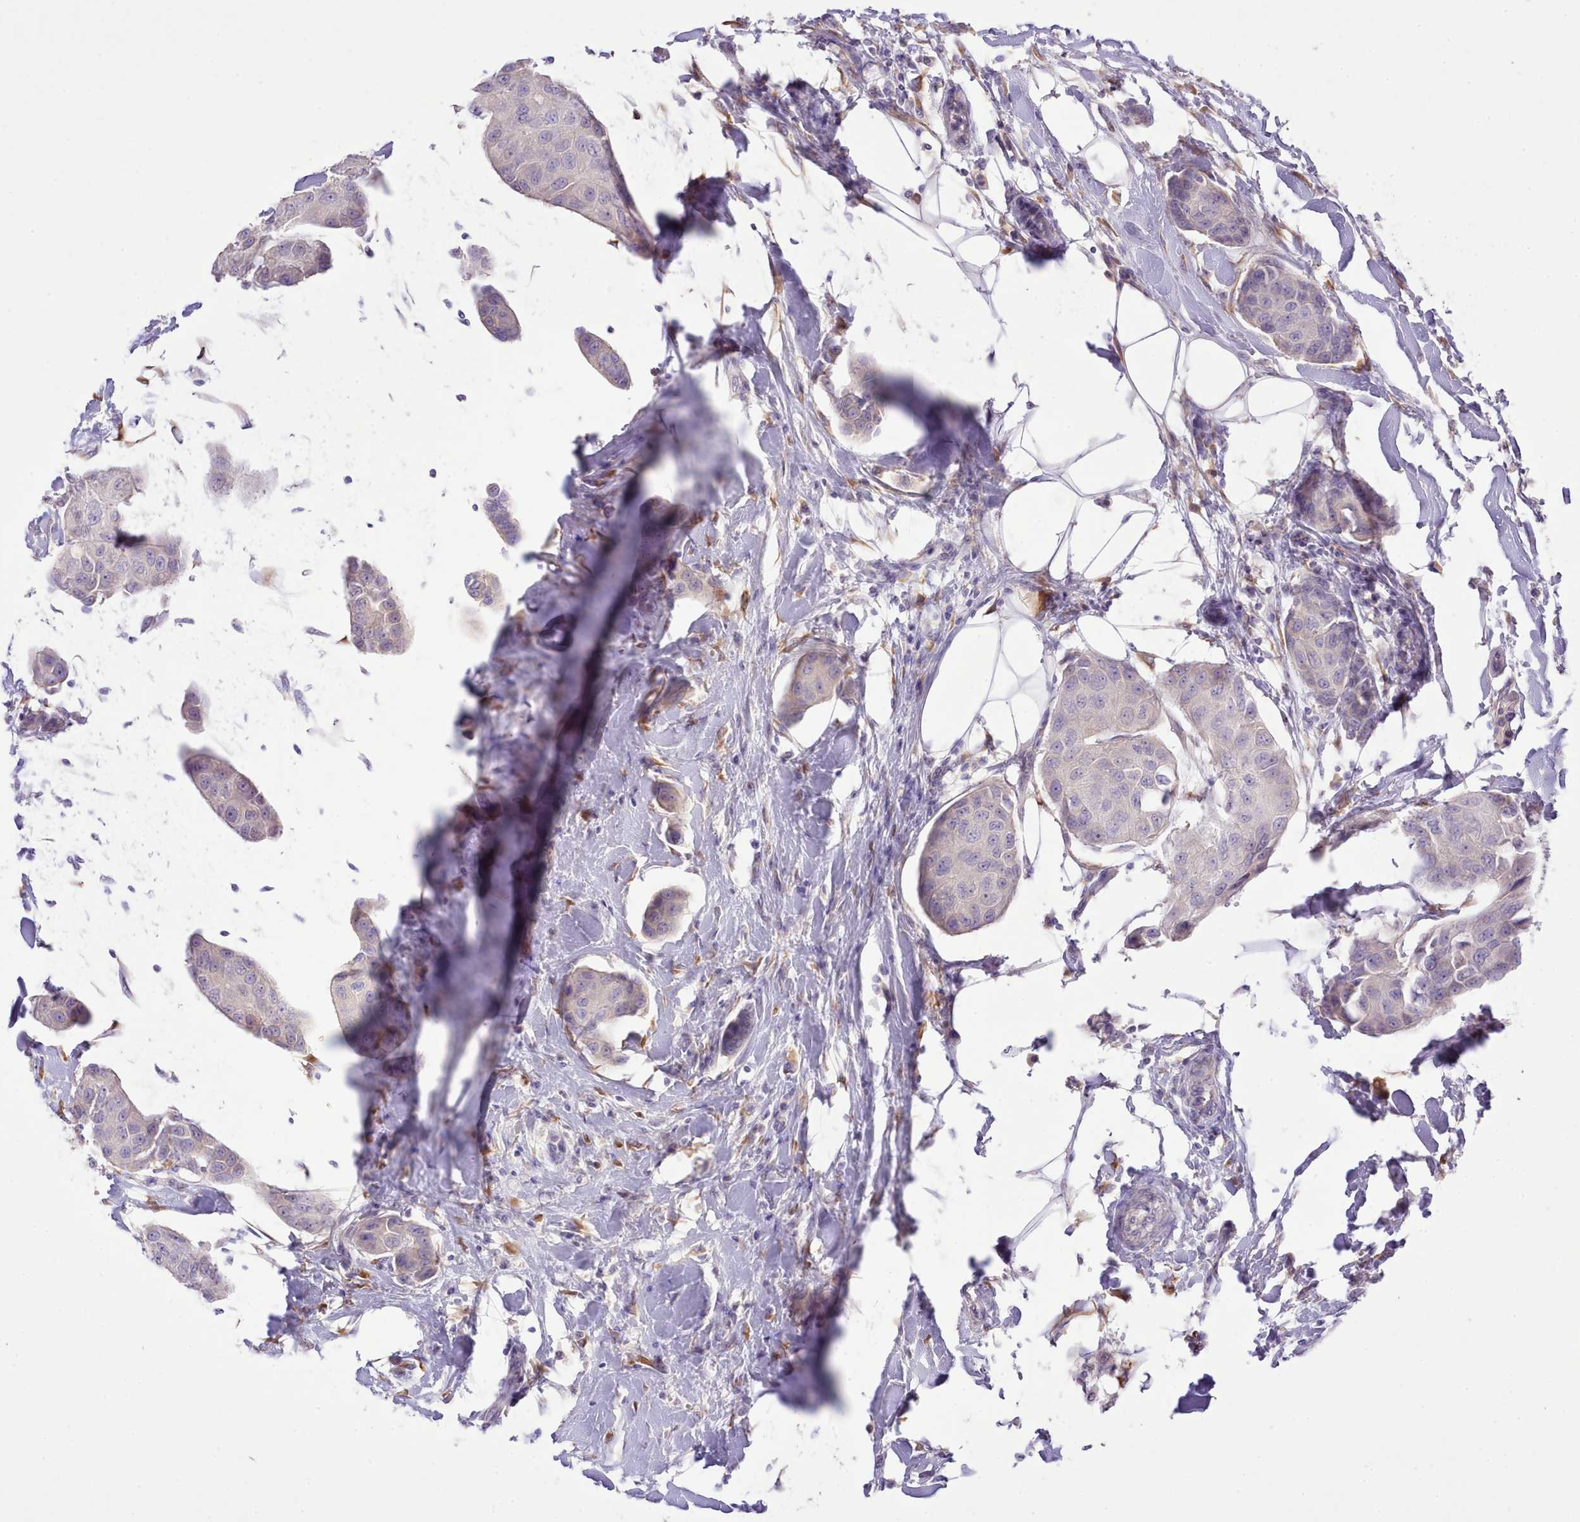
{"staining": {"intensity": "negative", "quantity": "none", "location": "none"}, "tissue": "breast cancer", "cell_type": "Tumor cells", "image_type": "cancer", "snomed": [{"axis": "morphology", "description": "Duct carcinoma"}, {"axis": "topography", "description": "Breast"}, {"axis": "topography", "description": "Lymph node"}], "caption": "Histopathology image shows no protein expression in tumor cells of breast cancer tissue.", "gene": "CCL1", "patient": {"sex": "female", "age": 80}}